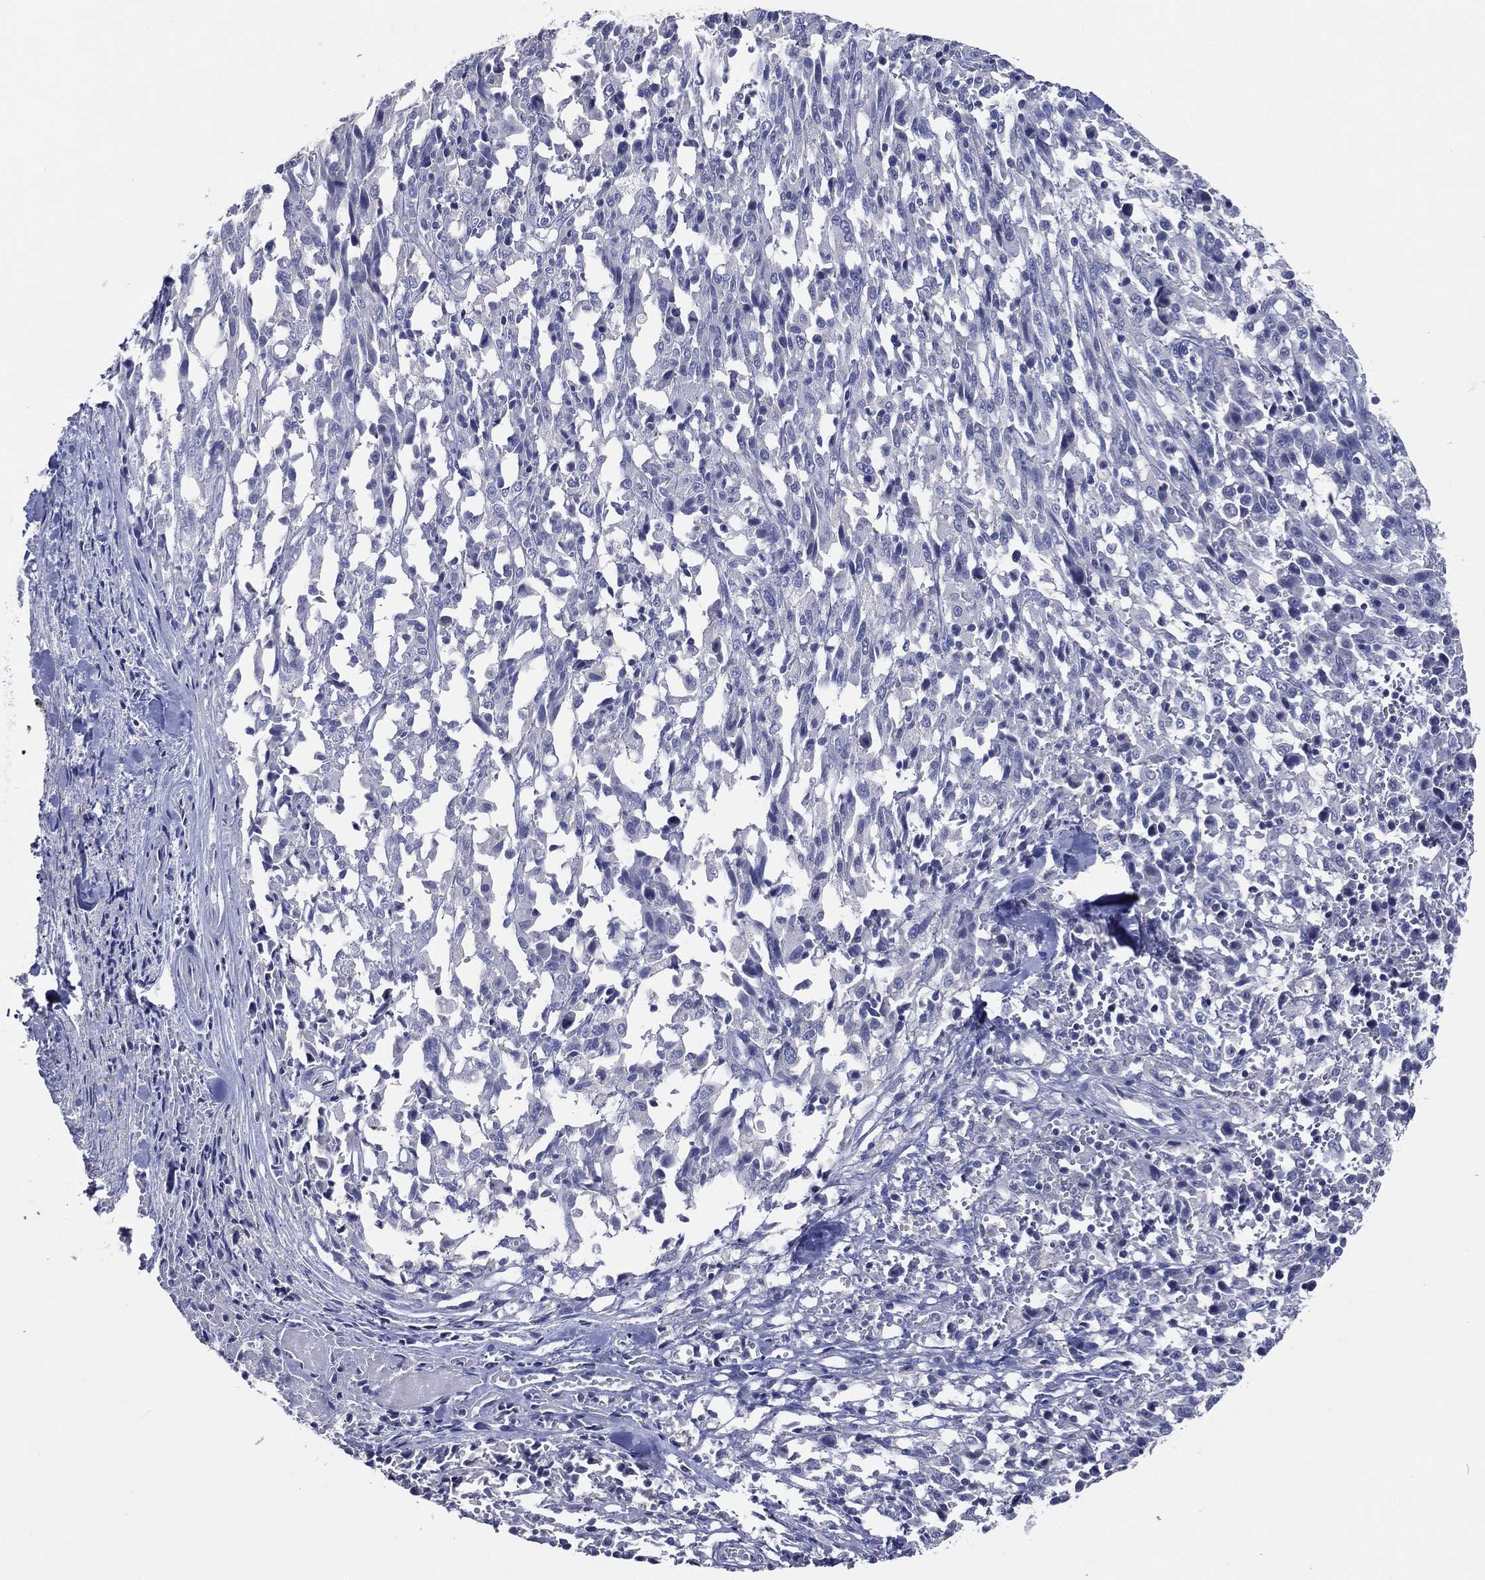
{"staining": {"intensity": "negative", "quantity": "none", "location": "none"}, "tissue": "melanoma", "cell_type": "Tumor cells", "image_type": "cancer", "snomed": [{"axis": "morphology", "description": "Malignant melanoma, NOS"}, {"axis": "topography", "description": "Skin"}], "caption": "A photomicrograph of human melanoma is negative for staining in tumor cells.", "gene": "SLC13A4", "patient": {"sex": "female", "age": 91}}